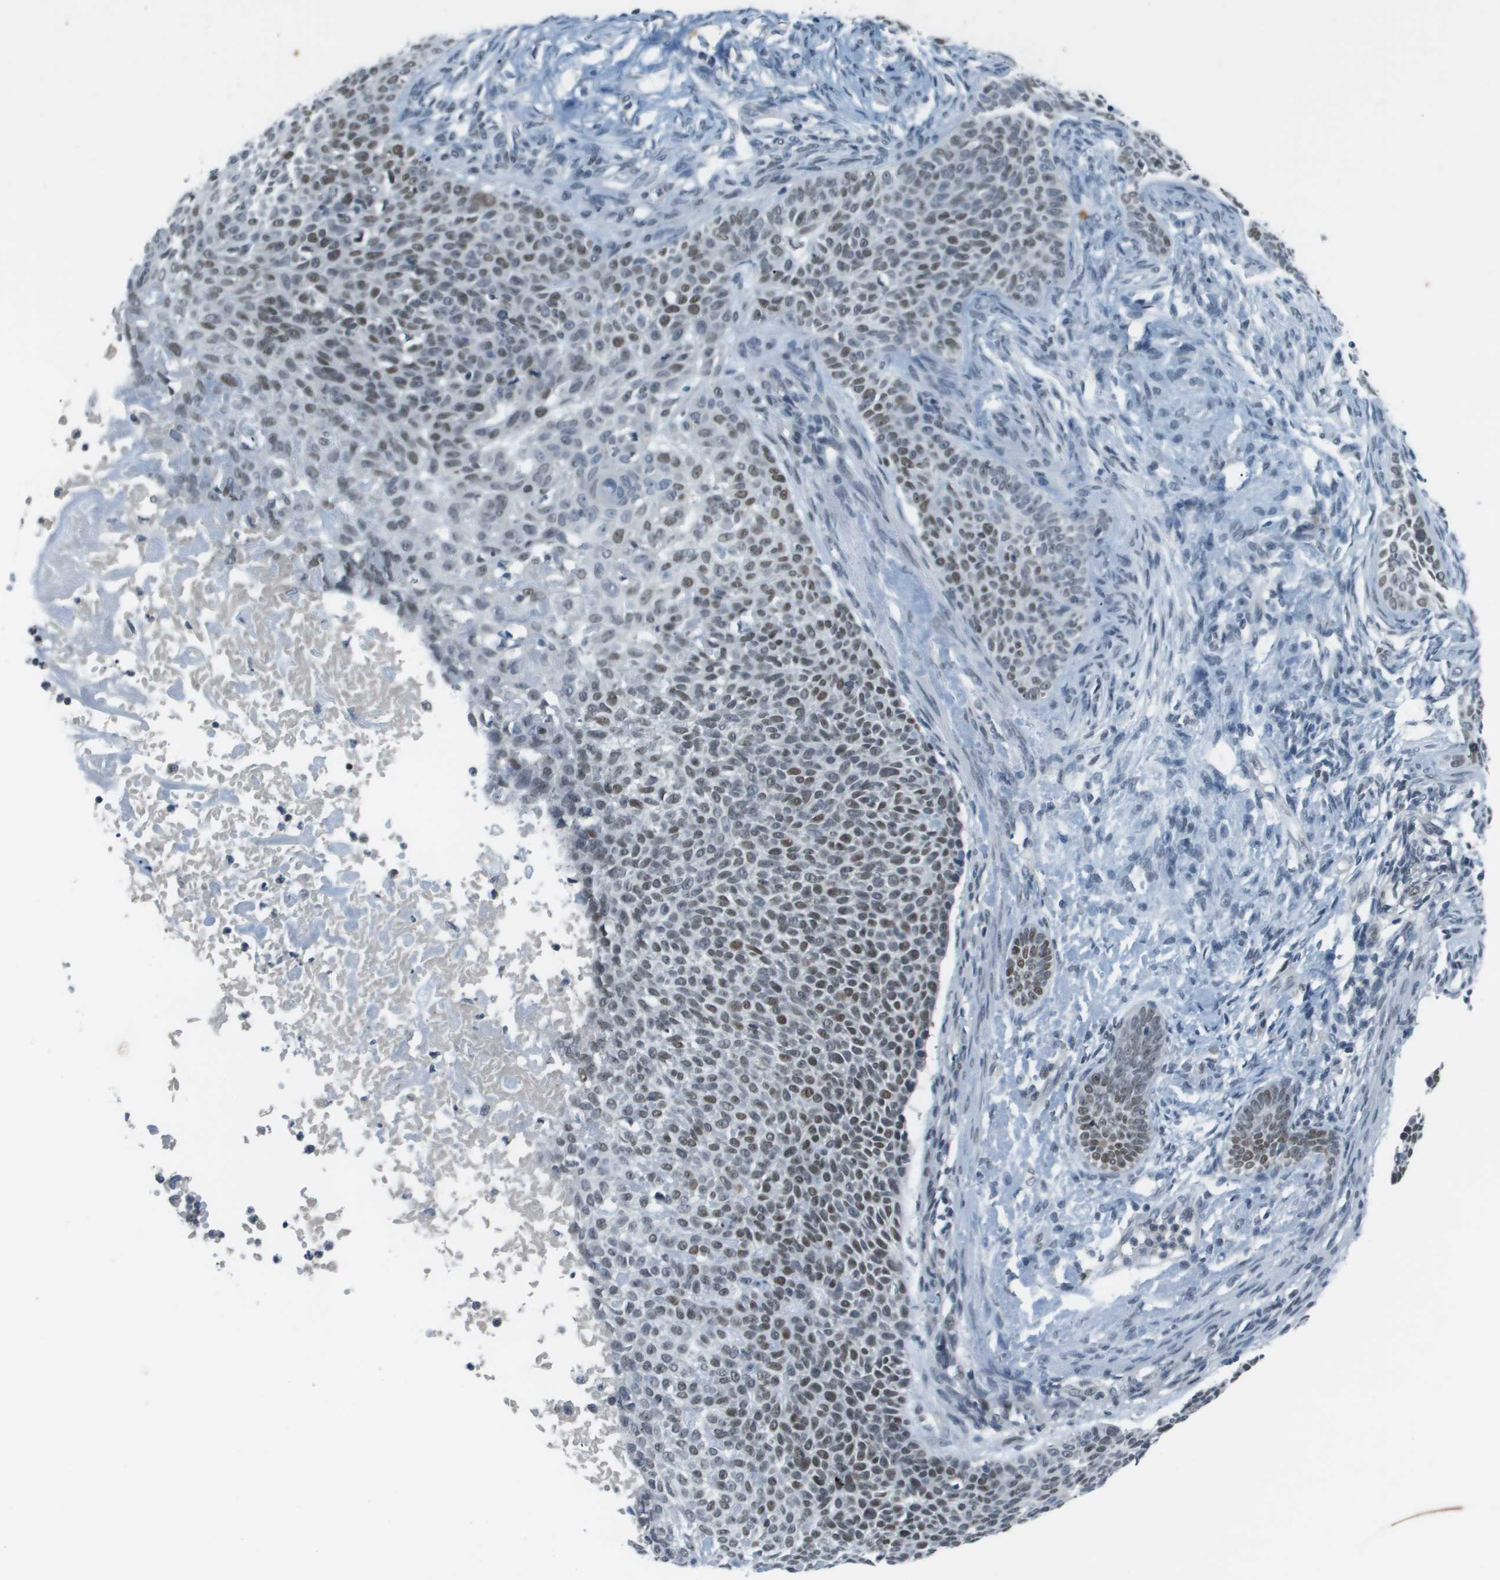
{"staining": {"intensity": "moderate", "quantity": ">75%", "location": "nuclear"}, "tissue": "skin cancer", "cell_type": "Tumor cells", "image_type": "cancer", "snomed": [{"axis": "morphology", "description": "Normal tissue, NOS"}, {"axis": "morphology", "description": "Basal cell carcinoma"}, {"axis": "topography", "description": "Skin"}], "caption": "Moderate nuclear positivity is appreciated in about >75% of tumor cells in skin cancer (basal cell carcinoma).", "gene": "CBX5", "patient": {"sex": "male", "age": 87}}